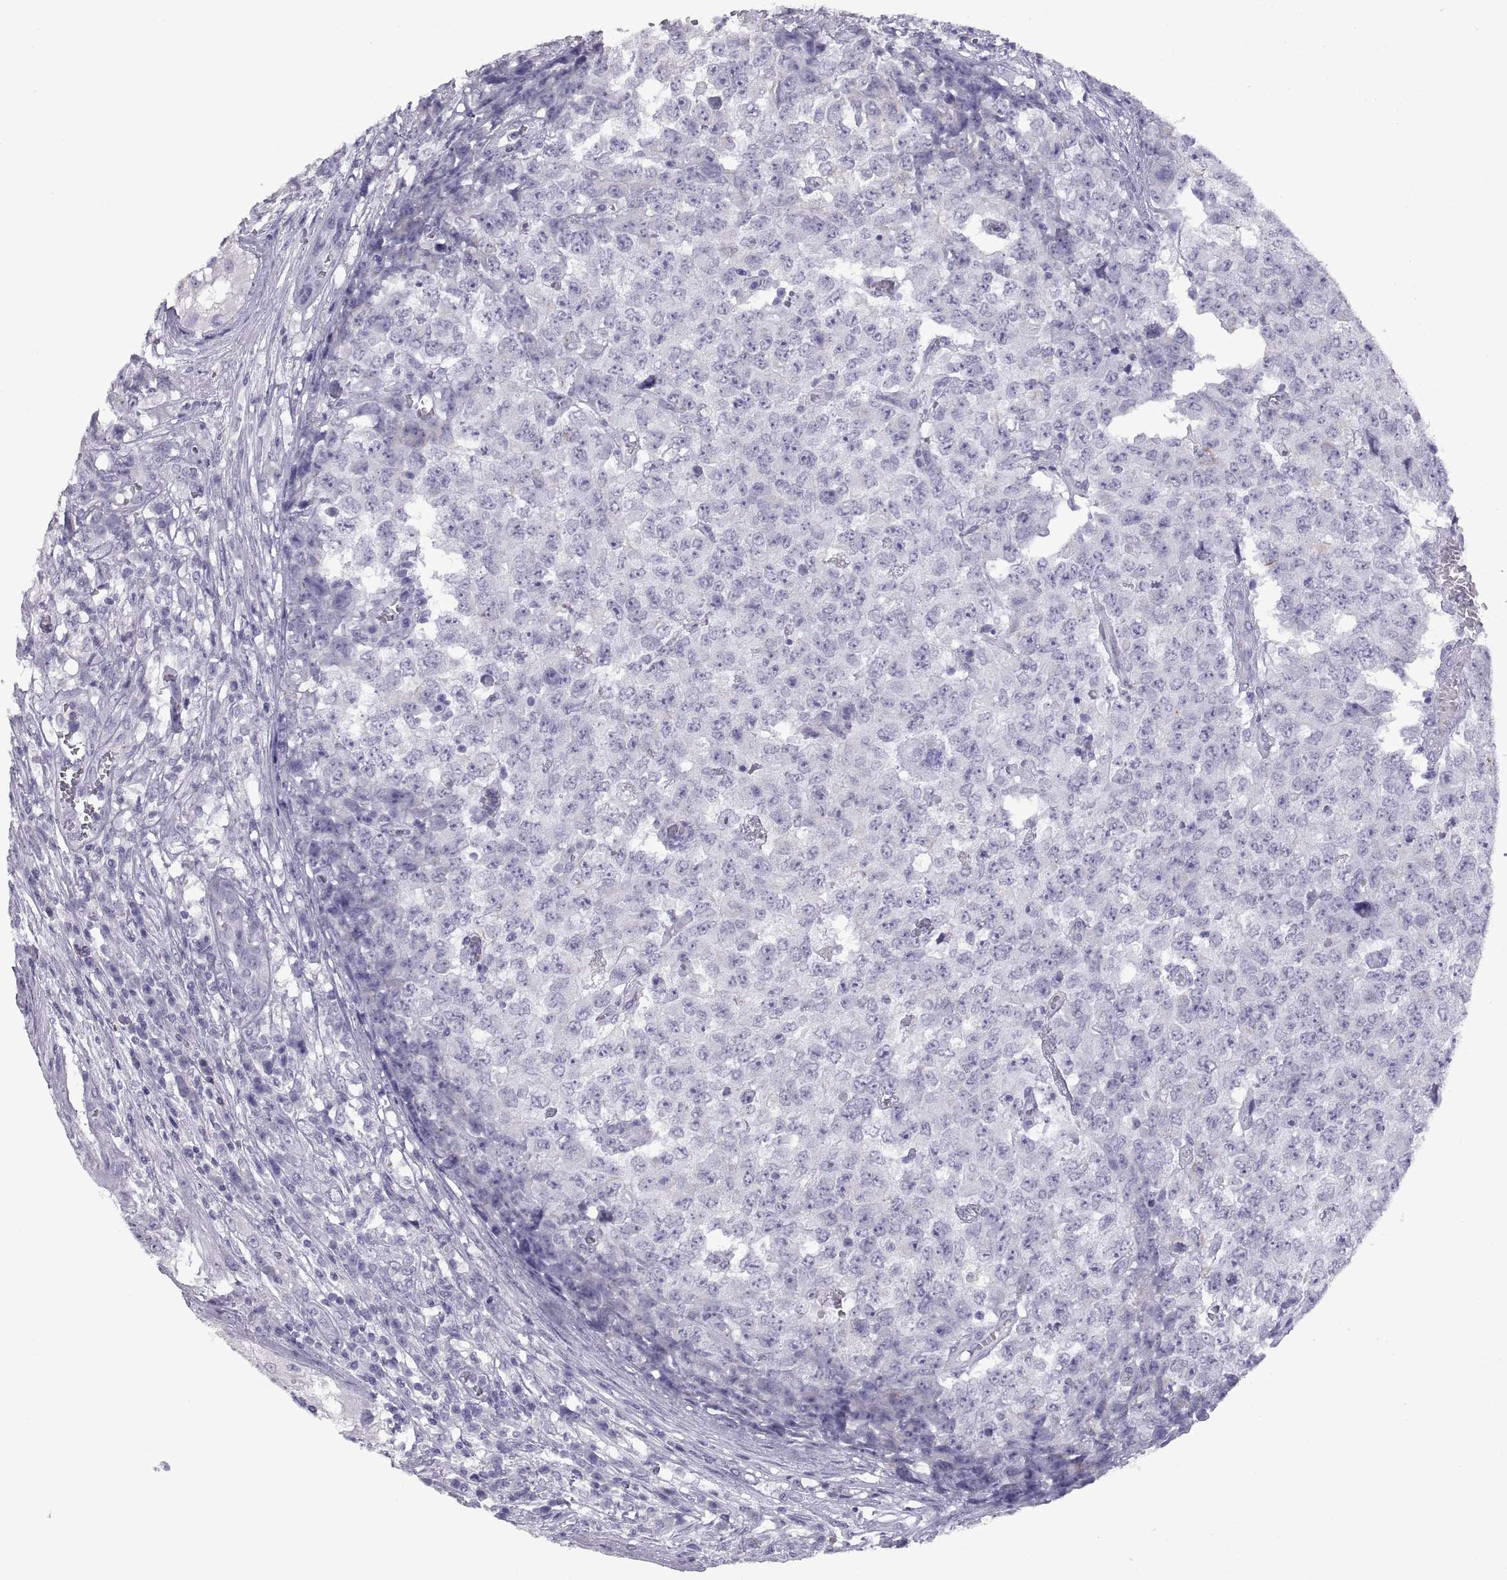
{"staining": {"intensity": "negative", "quantity": "none", "location": "none"}, "tissue": "testis cancer", "cell_type": "Tumor cells", "image_type": "cancer", "snomed": [{"axis": "morphology", "description": "Carcinoma, Embryonal, NOS"}, {"axis": "topography", "description": "Testis"}], "caption": "Human testis cancer stained for a protein using immunohistochemistry (IHC) reveals no positivity in tumor cells.", "gene": "RGS20", "patient": {"sex": "male", "age": 23}}